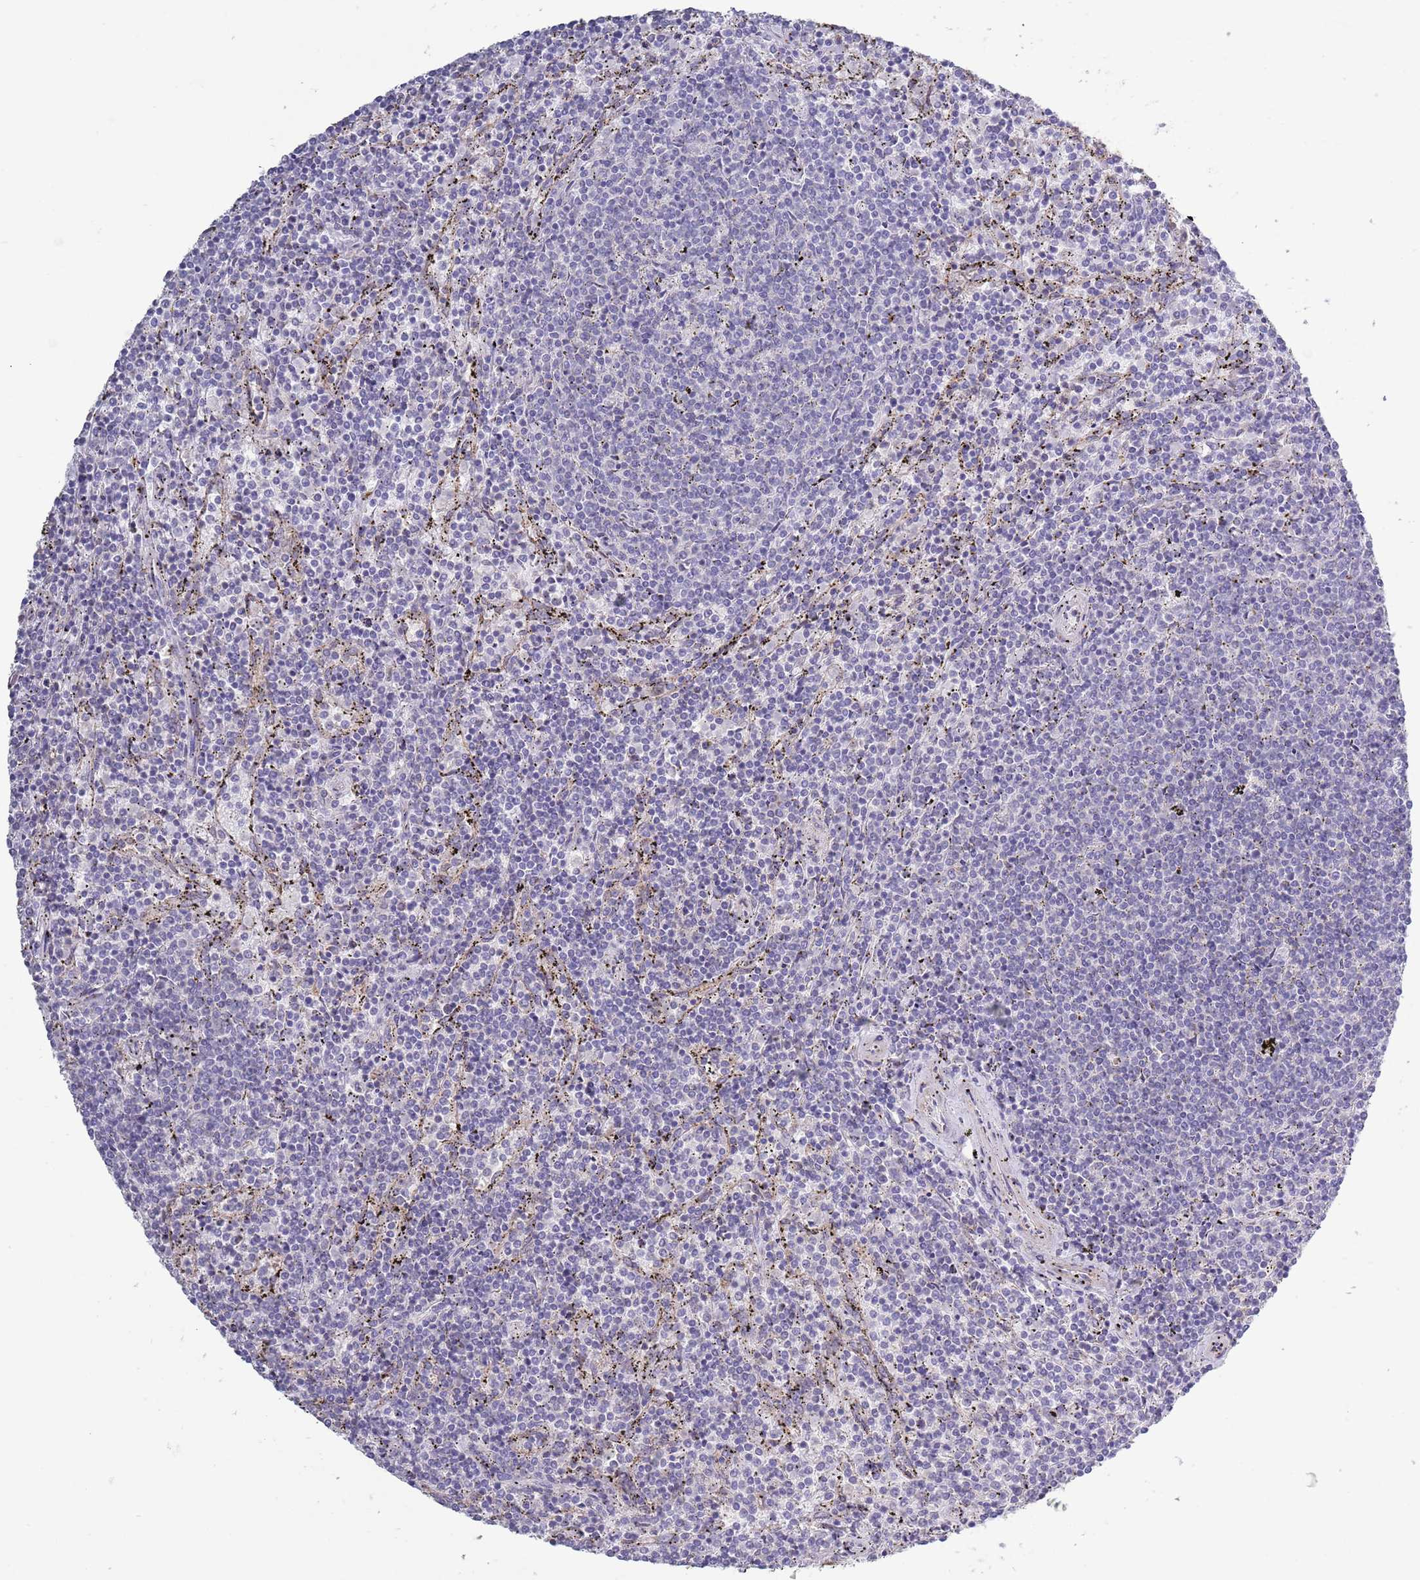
{"staining": {"intensity": "negative", "quantity": "none", "location": "none"}, "tissue": "lymphoma", "cell_type": "Tumor cells", "image_type": "cancer", "snomed": [{"axis": "morphology", "description": "Malignant lymphoma, non-Hodgkin's type, Low grade"}, {"axis": "topography", "description": "Spleen"}], "caption": "A micrograph of human lymphoma is negative for staining in tumor cells.", "gene": "ACSBG1", "patient": {"sex": "female", "age": 50}}